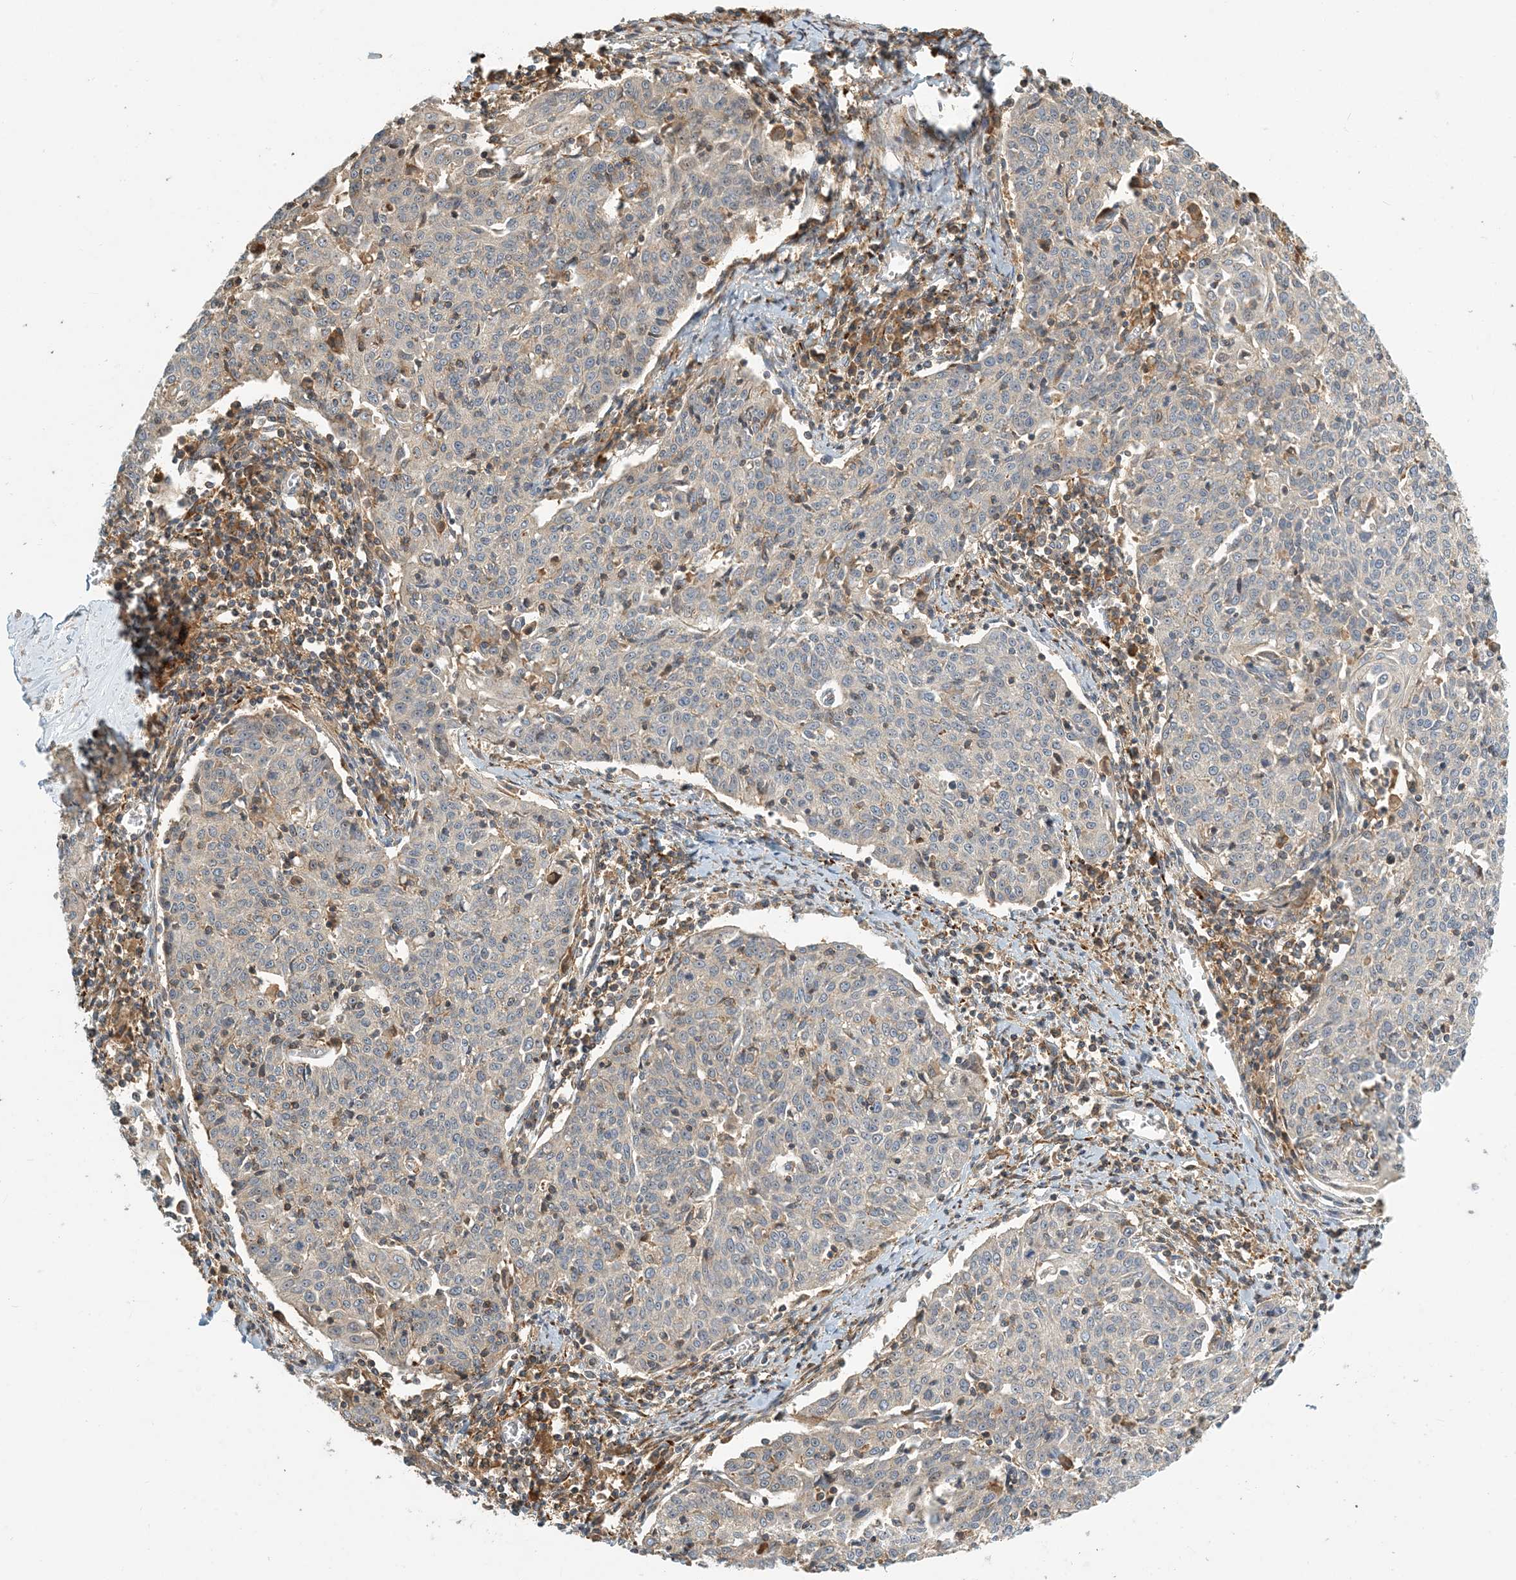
{"staining": {"intensity": "negative", "quantity": "none", "location": "none"}, "tissue": "cervical cancer", "cell_type": "Tumor cells", "image_type": "cancer", "snomed": [{"axis": "morphology", "description": "Squamous cell carcinoma, NOS"}, {"axis": "topography", "description": "Cervix"}], "caption": "Immunohistochemical staining of cervical cancer (squamous cell carcinoma) exhibits no significant positivity in tumor cells.", "gene": "COLEC11", "patient": {"sex": "female", "age": 48}}